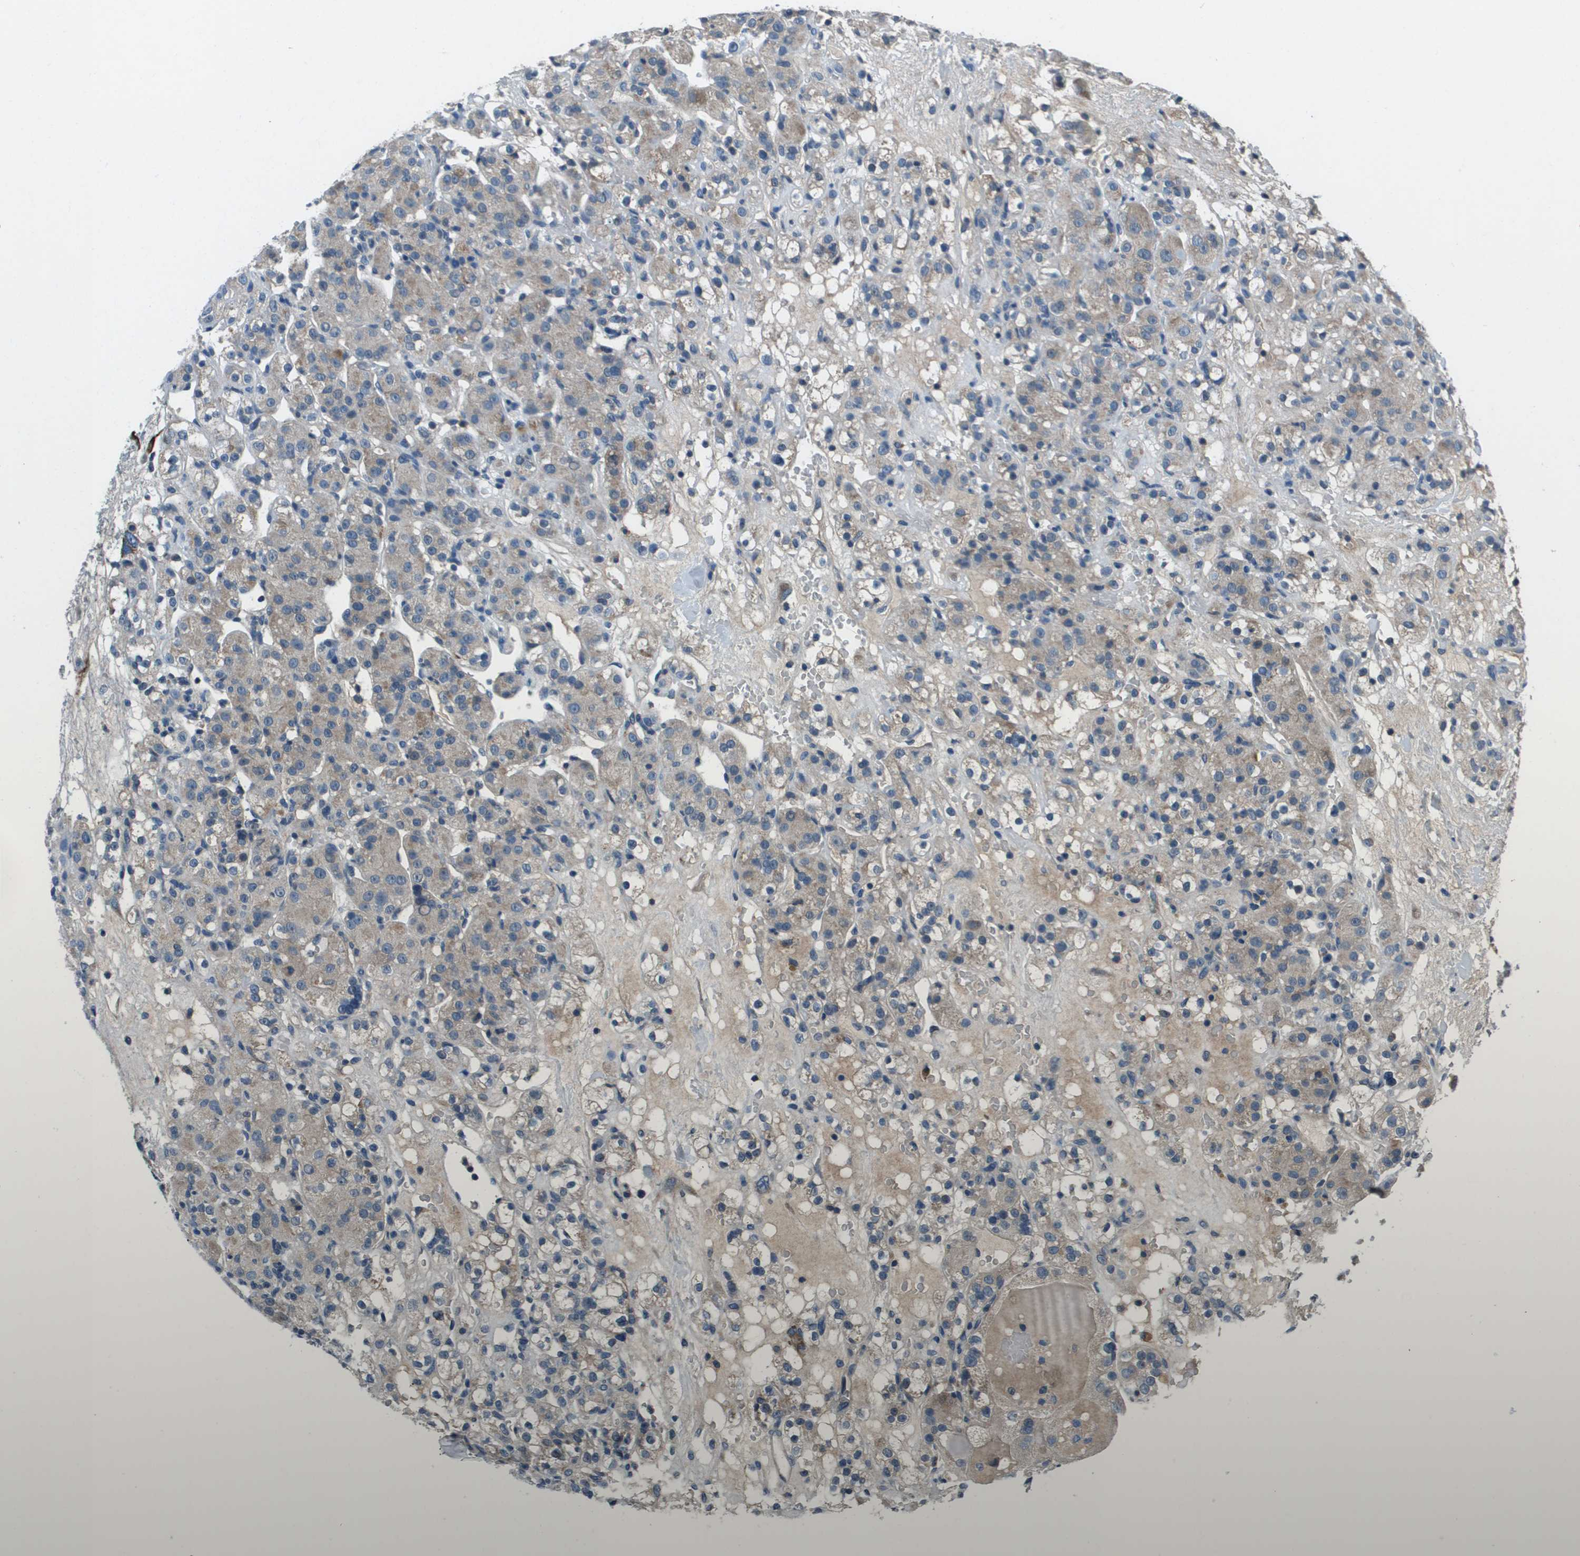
{"staining": {"intensity": "weak", "quantity": "<25%", "location": "cytoplasmic/membranous"}, "tissue": "renal cancer", "cell_type": "Tumor cells", "image_type": "cancer", "snomed": [{"axis": "morphology", "description": "Normal tissue, NOS"}, {"axis": "morphology", "description": "Adenocarcinoma, NOS"}, {"axis": "topography", "description": "Kidney"}], "caption": "Immunohistochemistry (IHC) photomicrograph of human renal cancer (adenocarcinoma) stained for a protein (brown), which demonstrates no expression in tumor cells.", "gene": "PCOLCE", "patient": {"sex": "male", "age": 61}}